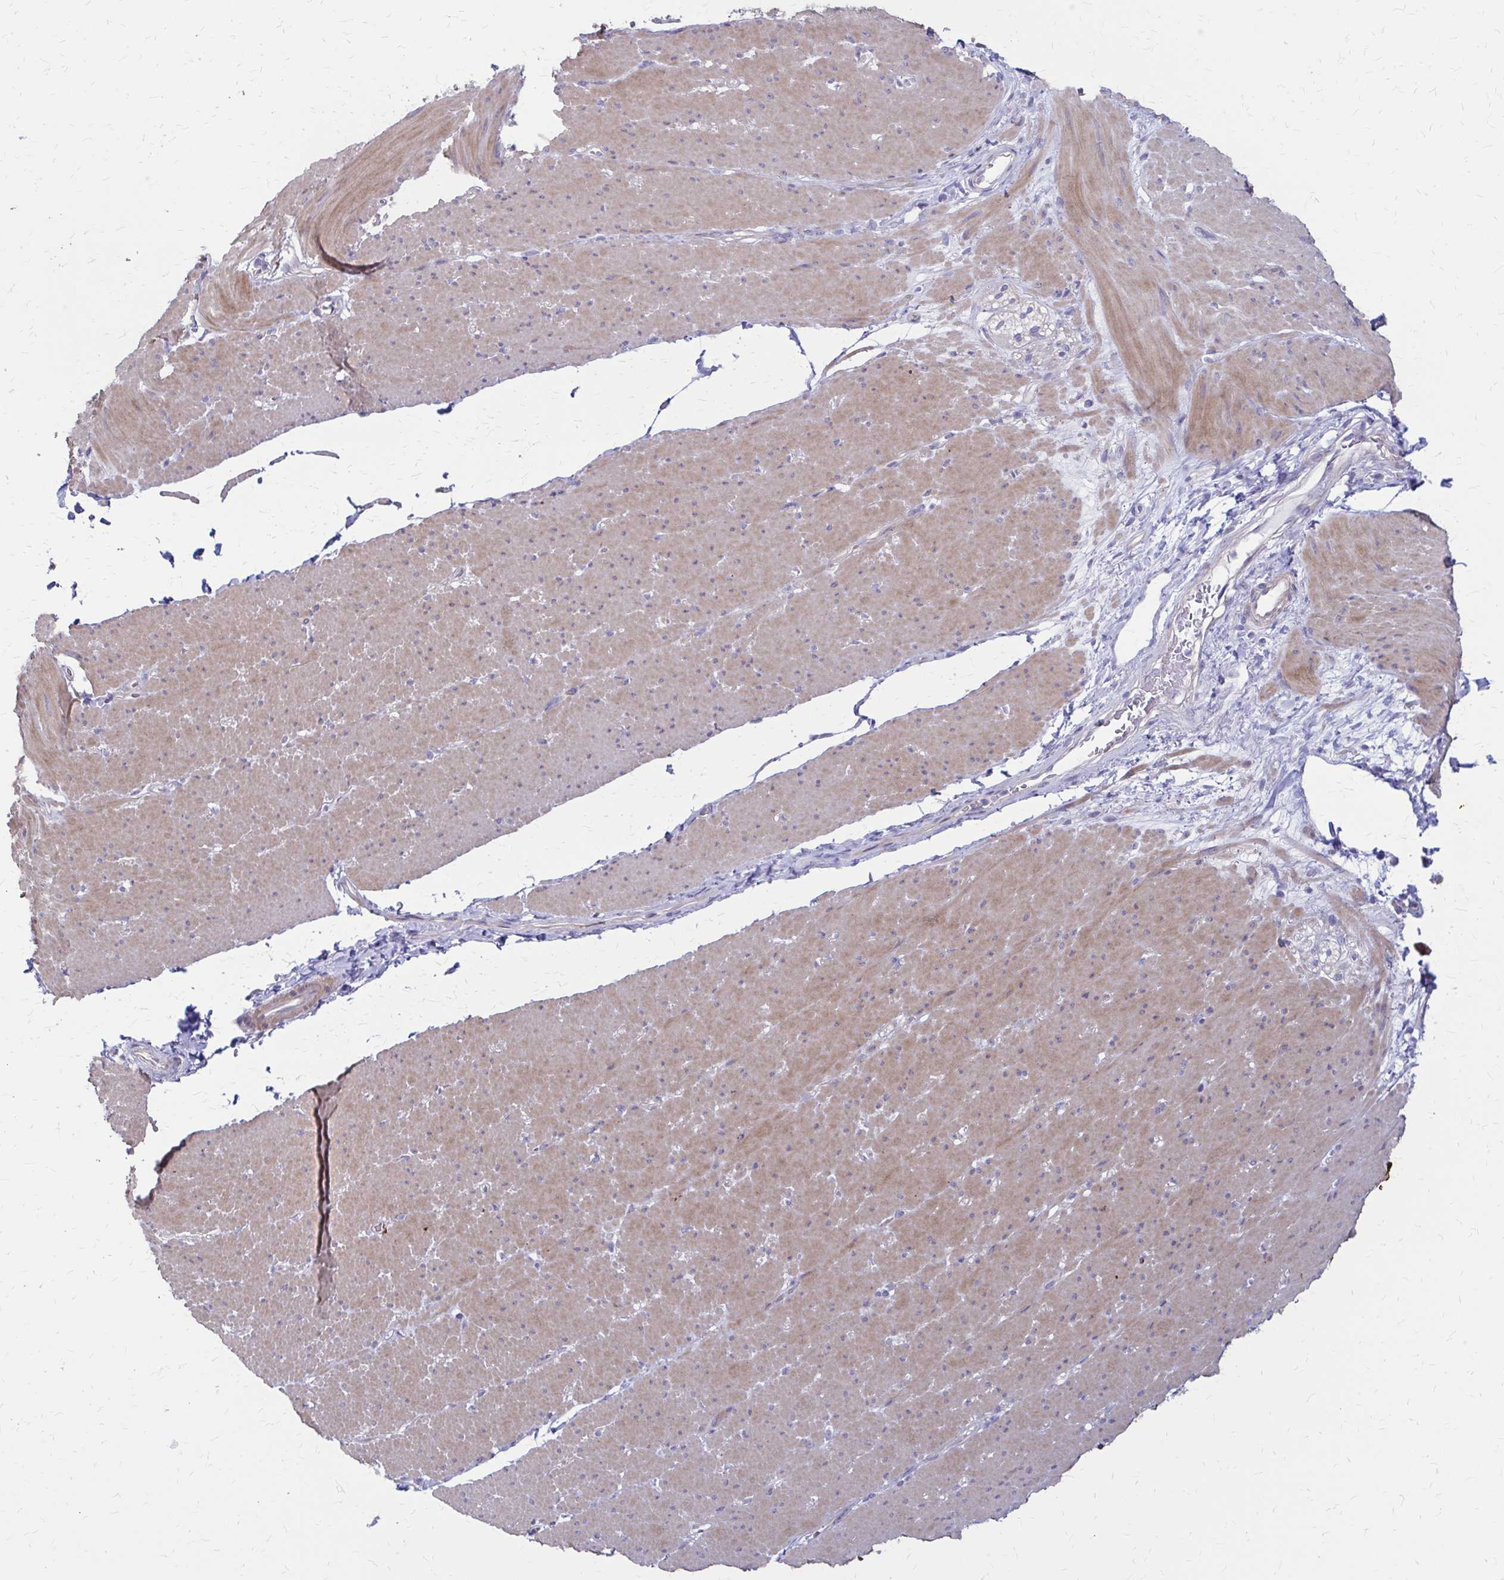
{"staining": {"intensity": "weak", "quantity": "25%-75%", "location": "cytoplasmic/membranous"}, "tissue": "smooth muscle", "cell_type": "Smooth muscle cells", "image_type": "normal", "snomed": [{"axis": "morphology", "description": "Normal tissue, NOS"}, {"axis": "topography", "description": "Smooth muscle"}, {"axis": "topography", "description": "Rectum"}], "caption": "Weak cytoplasmic/membranous protein expression is identified in approximately 25%-75% of smooth muscle cells in smooth muscle. (DAB IHC, brown staining for protein, blue staining for nuclei).", "gene": "GLYATL2", "patient": {"sex": "male", "age": 53}}